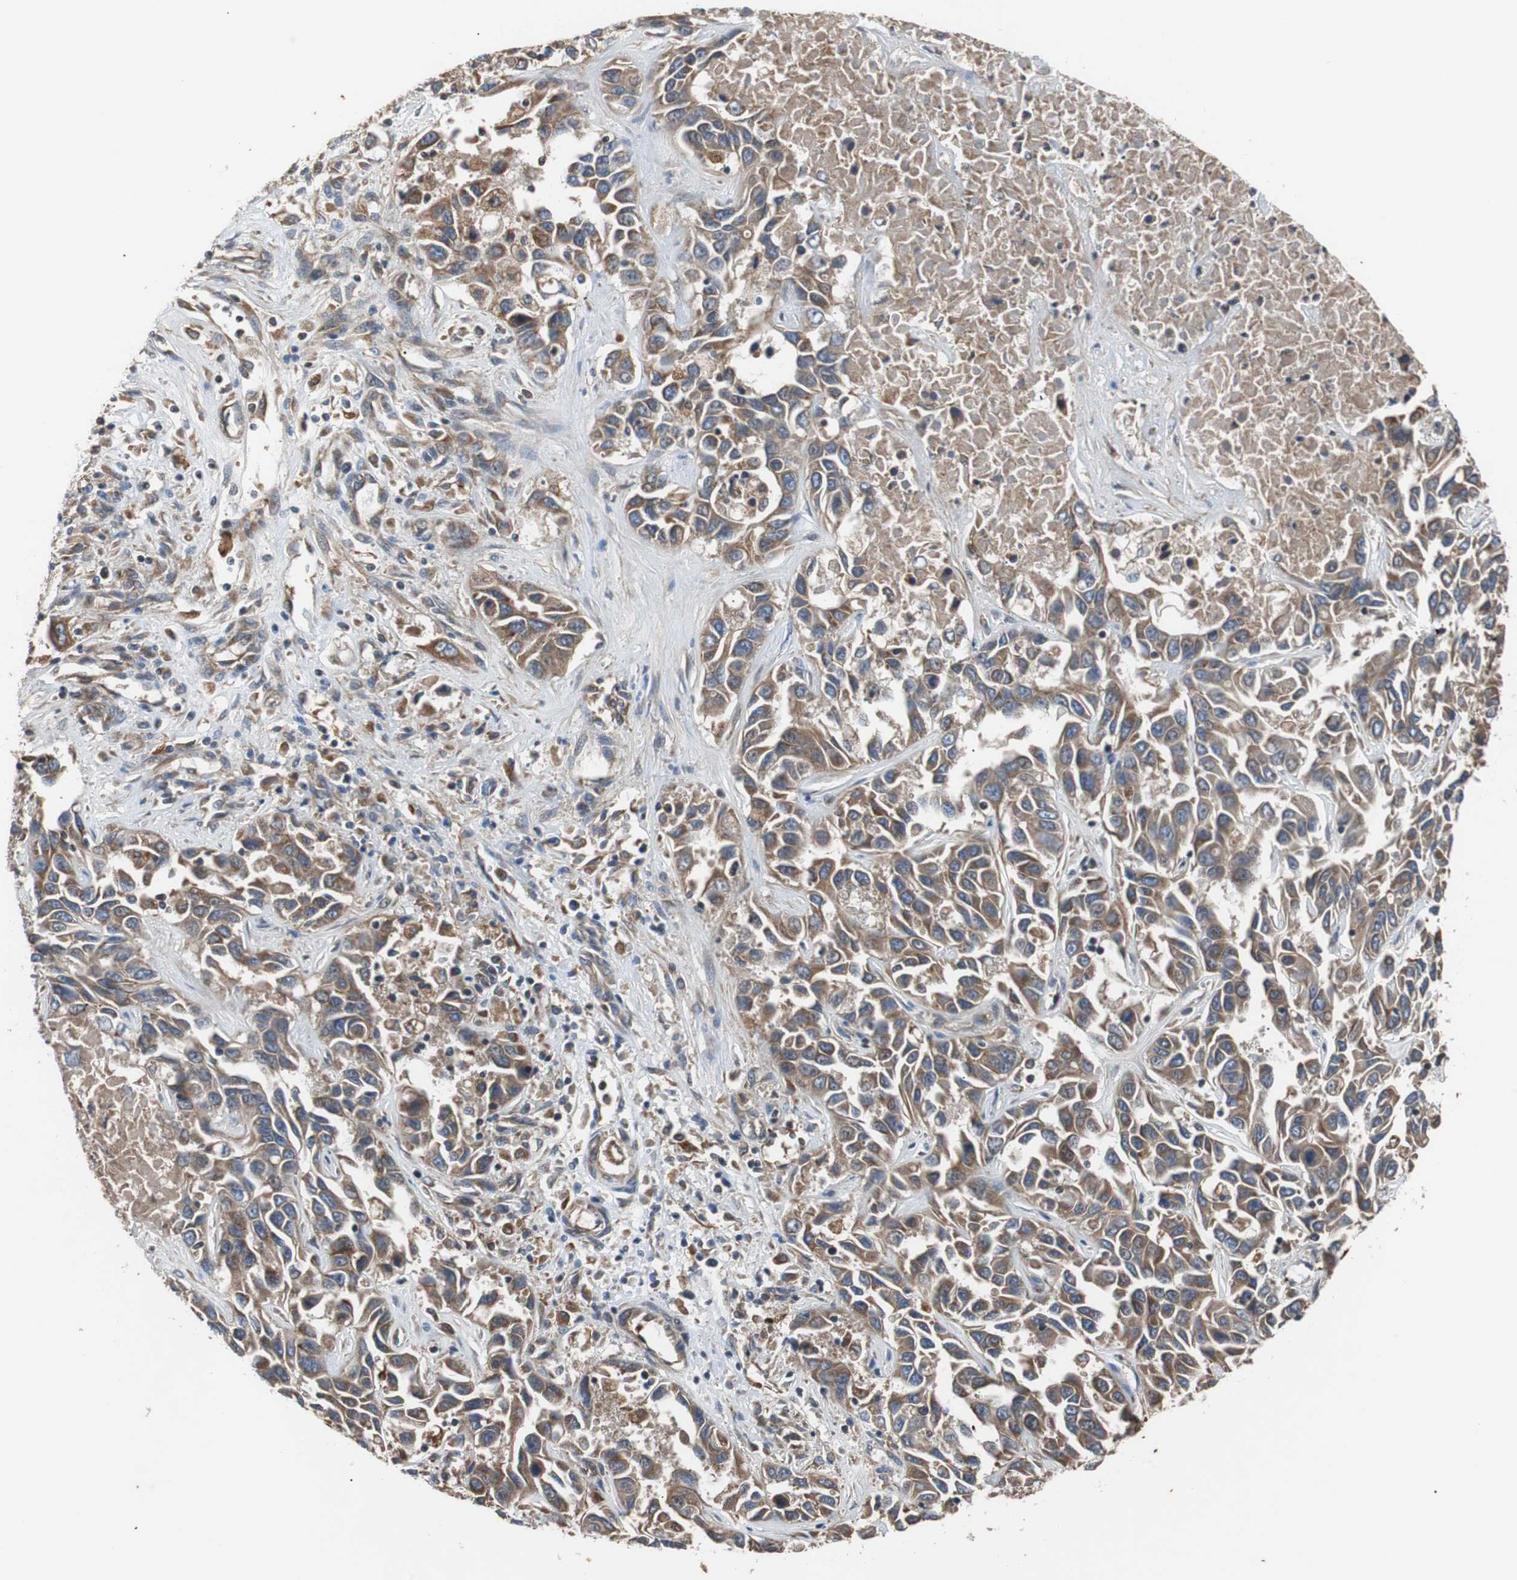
{"staining": {"intensity": "moderate", "quantity": ">75%", "location": "cytoplasmic/membranous"}, "tissue": "liver cancer", "cell_type": "Tumor cells", "image_type": "cancer", "snomed": [{"axis": "morphology", "description": "Cholangiocarcinoma"}, {"axis": "topography", "description": "Liver"}], "caption": "High-power microscopy captured an immunohistochemistry image of liver cholangiocarcinoma, revealing moderate cytoplasmic/membranous staining in about >75% of tumor cells.", "gene": "ACTR3", "patient": {"sex": "female", "age": 52}}